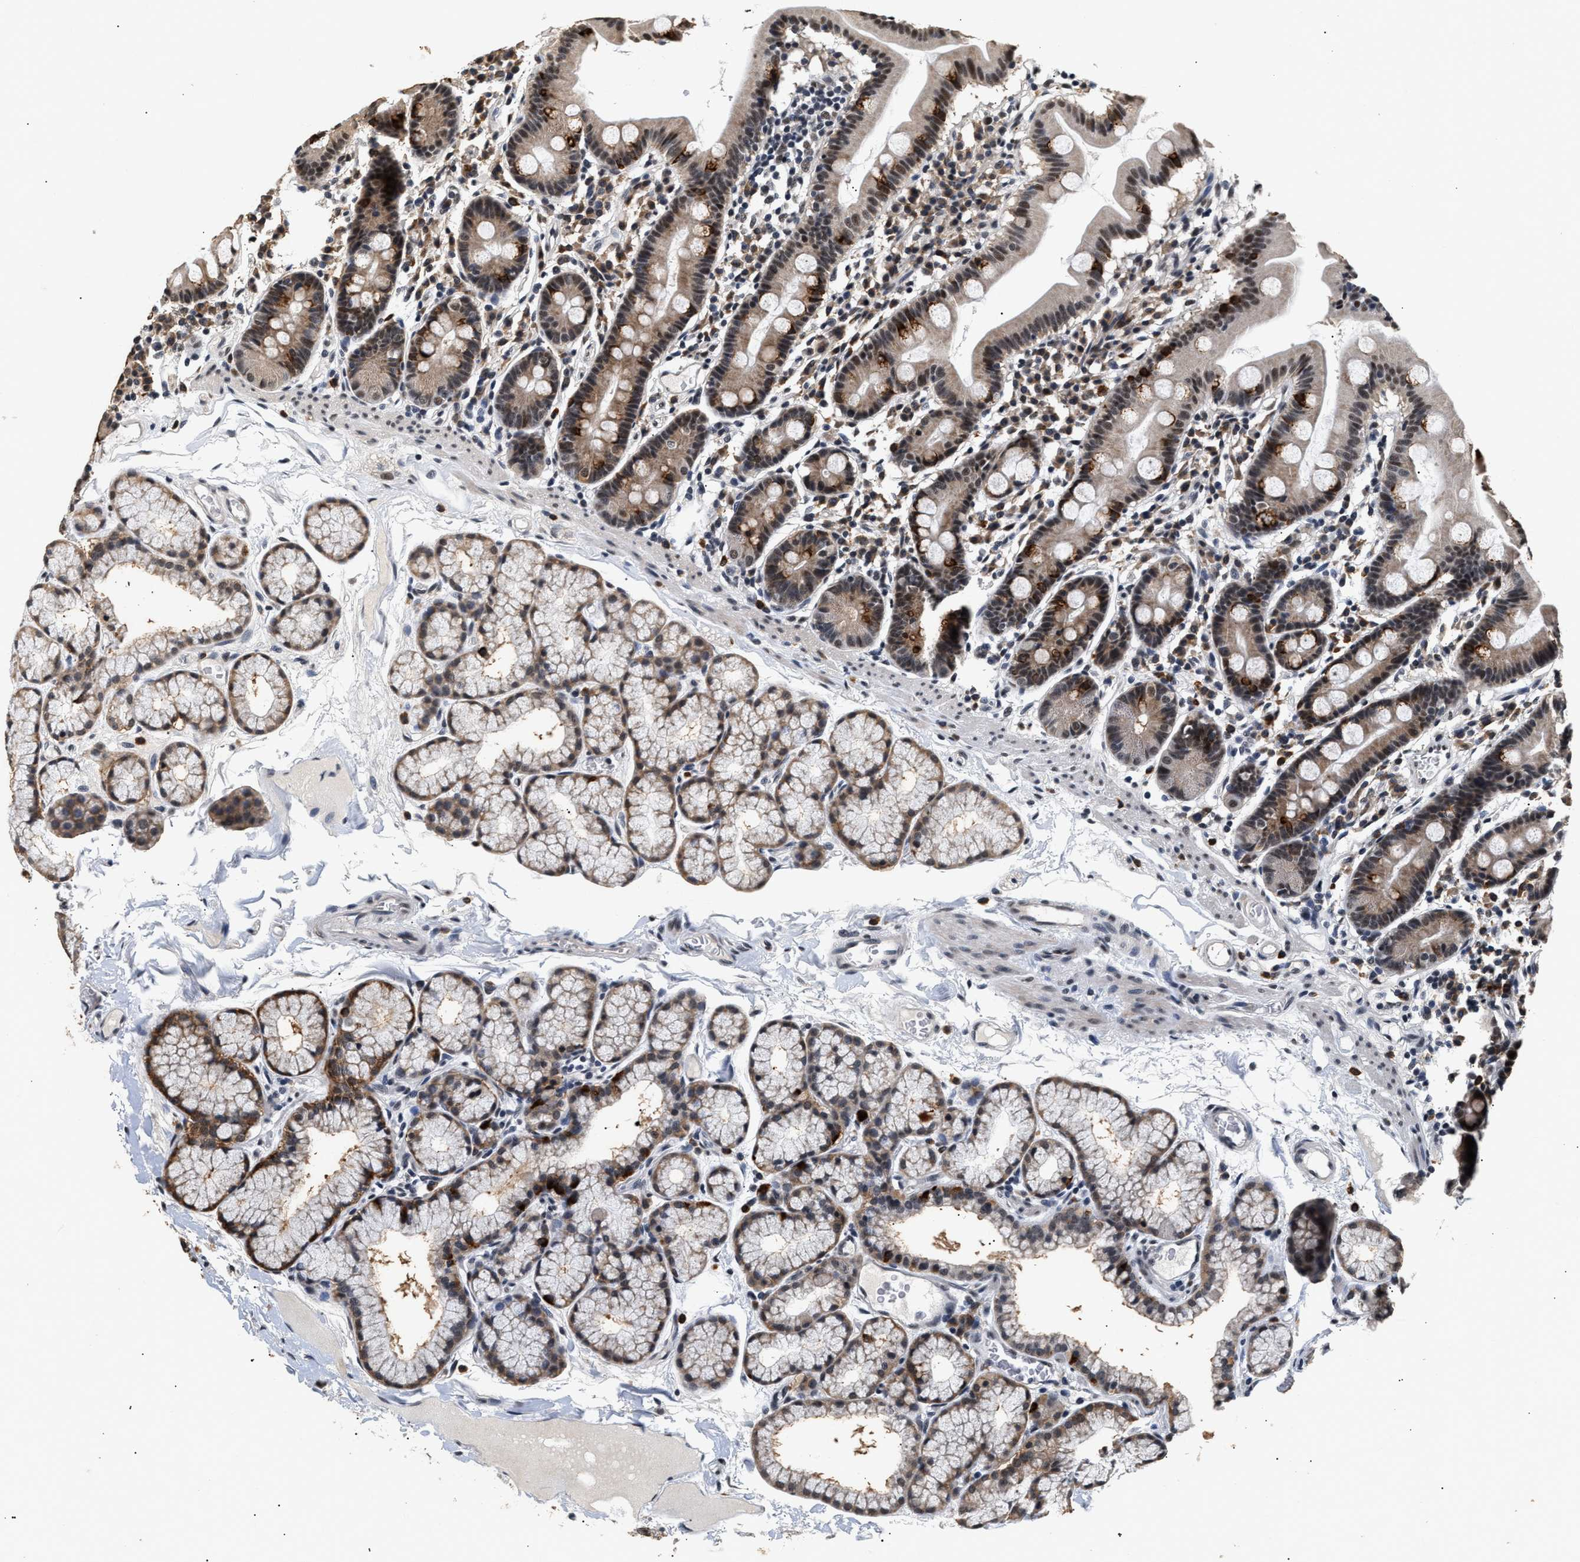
{"staining": {"intensity": "moderate", "quantity": "25%-75%", "location": "cytoplasmic/membranous,nuclear"}, "tissue": "duodenum", "cell_type": "Glandular cells", "image_type": "normal", "snomed": [{"axis": "morphology", "description": "Normal tissue, NOS"}, {"axis": "topography", "description": "Duodenum"}], "caption": "DAB immunohistochemical staining of benign human duodenum shows moderate cytoplasmic/membranous,nuclear protein positivity in approximately 25%-75% of glandular cells.", "gene": "THOC1", "patient": {"sex": "male", "age": 50}}